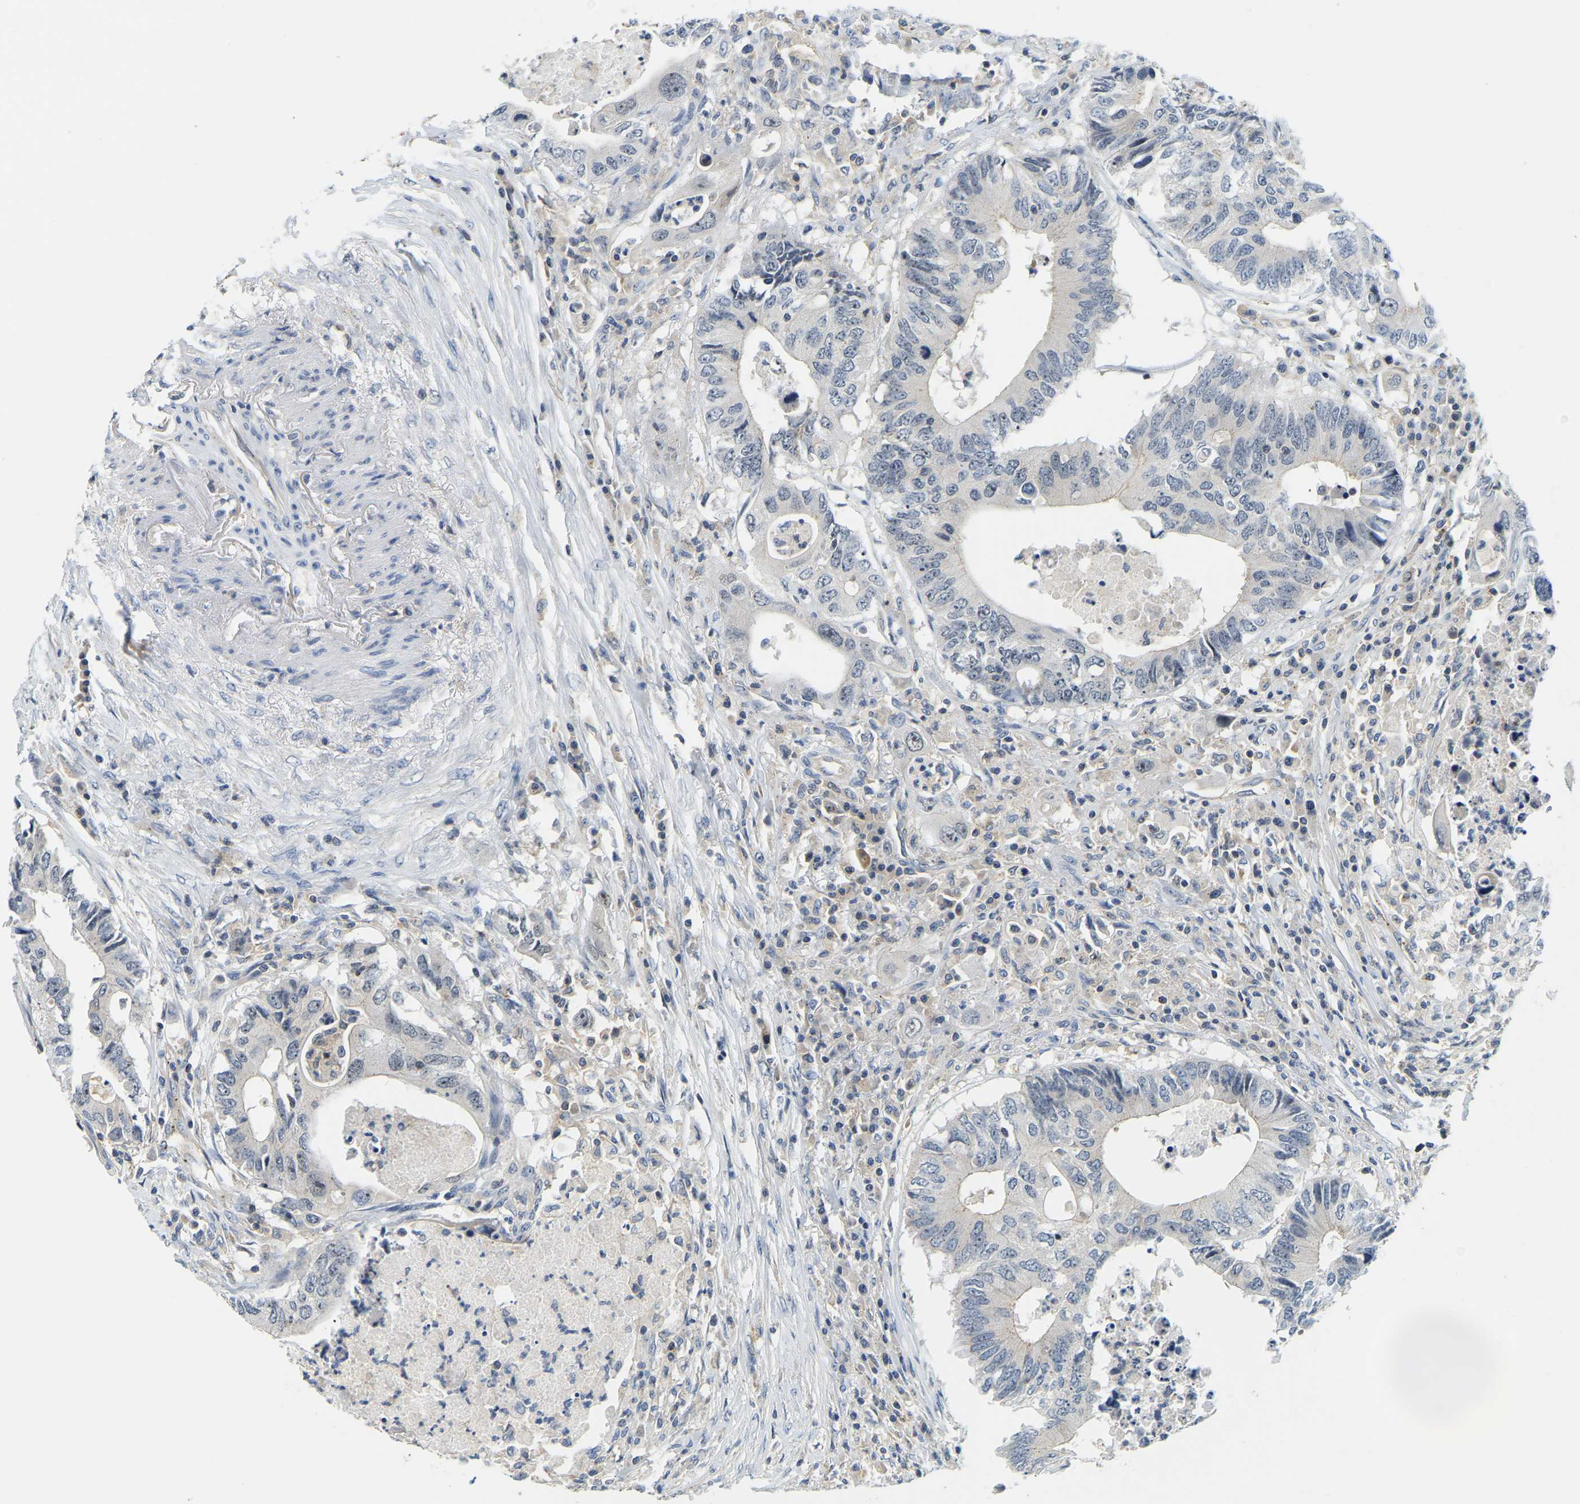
{"staining": {"intensity": "negative", "quantity": "none", "location": "none"}, "tissue": "colorectal cancer", "cell_type": "Tumor cells", "image_type": "cancer", "snomed": [{"axis": "morphology", "description": "Adenocarcinoma, NOS"}, {"axis": "topography", "description": "Colon"}], "caption": "The immunohistochemistry (IHC) micrograph has no significant staining in tumor cells of colorectal adenocarcinoma tissue.", "gene": "RRP1", "patient": {"sex": "male", "age": 71}}